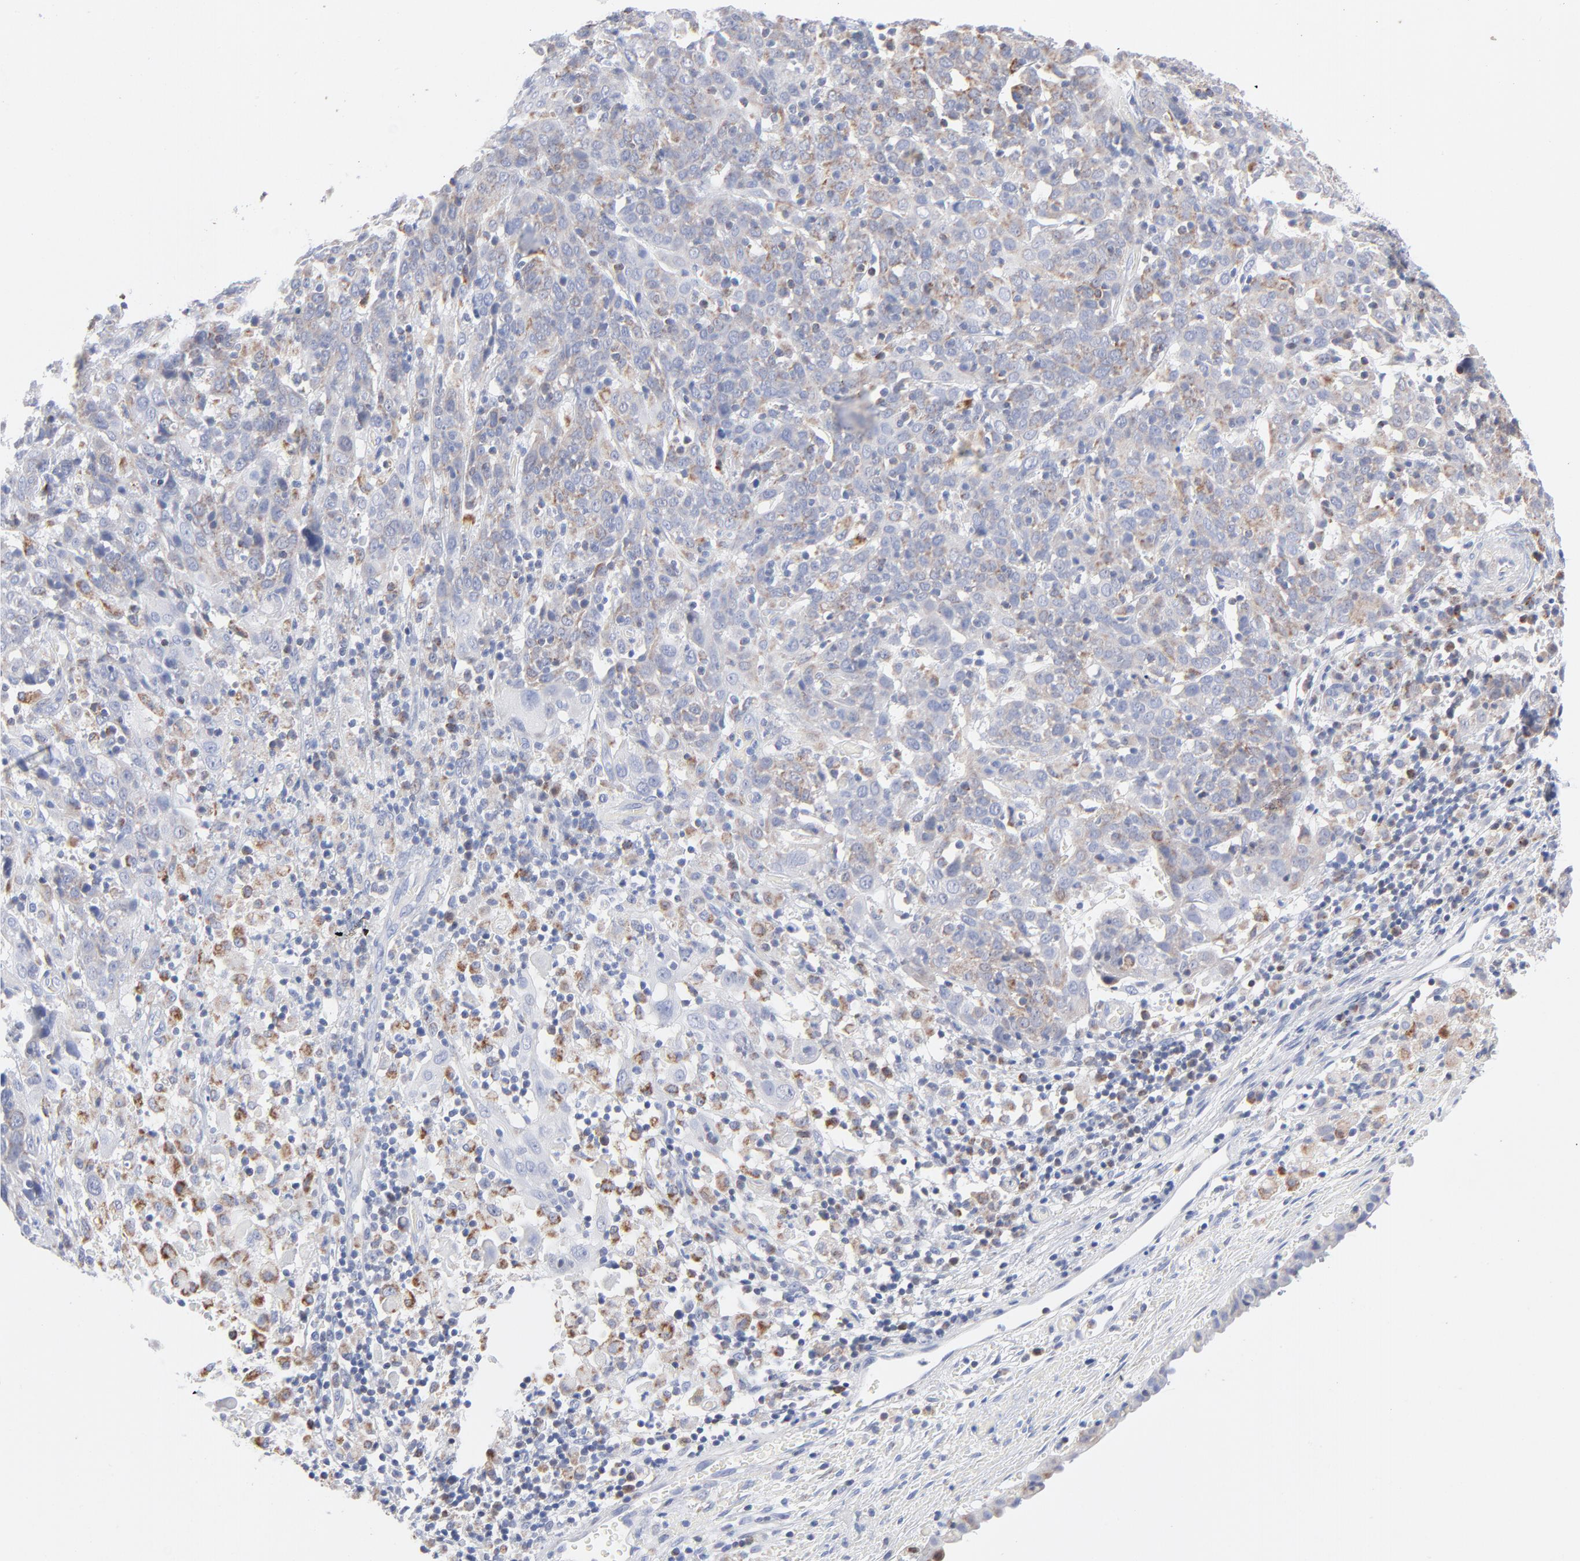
{"staining": {"intensity": "weak", "quantity": "<25%", "location": "cytoplasmic/membranous"}, "tissue": "cervical cancer", "cell_type": "Tumor cells", "image_type": "cancer", "snomed": [{"axis": "morphology", "description": "Normal tissue, NOS"}, {"axis": "morphology", "description": "Squamous cell carcinoma, NOS"}, {"axis": "topography", "description": "Cervix"}], "caption": "IHC histopathology image of neoplastic tissue: cervical cancer stained with DAB (3,3'-diaminobenzidine) displays no significant protein staining in tumor cells. (DAB IHC, high magnification).", "gene": "CHCHD10", "patient": {"sex": "female", "age": 67}}